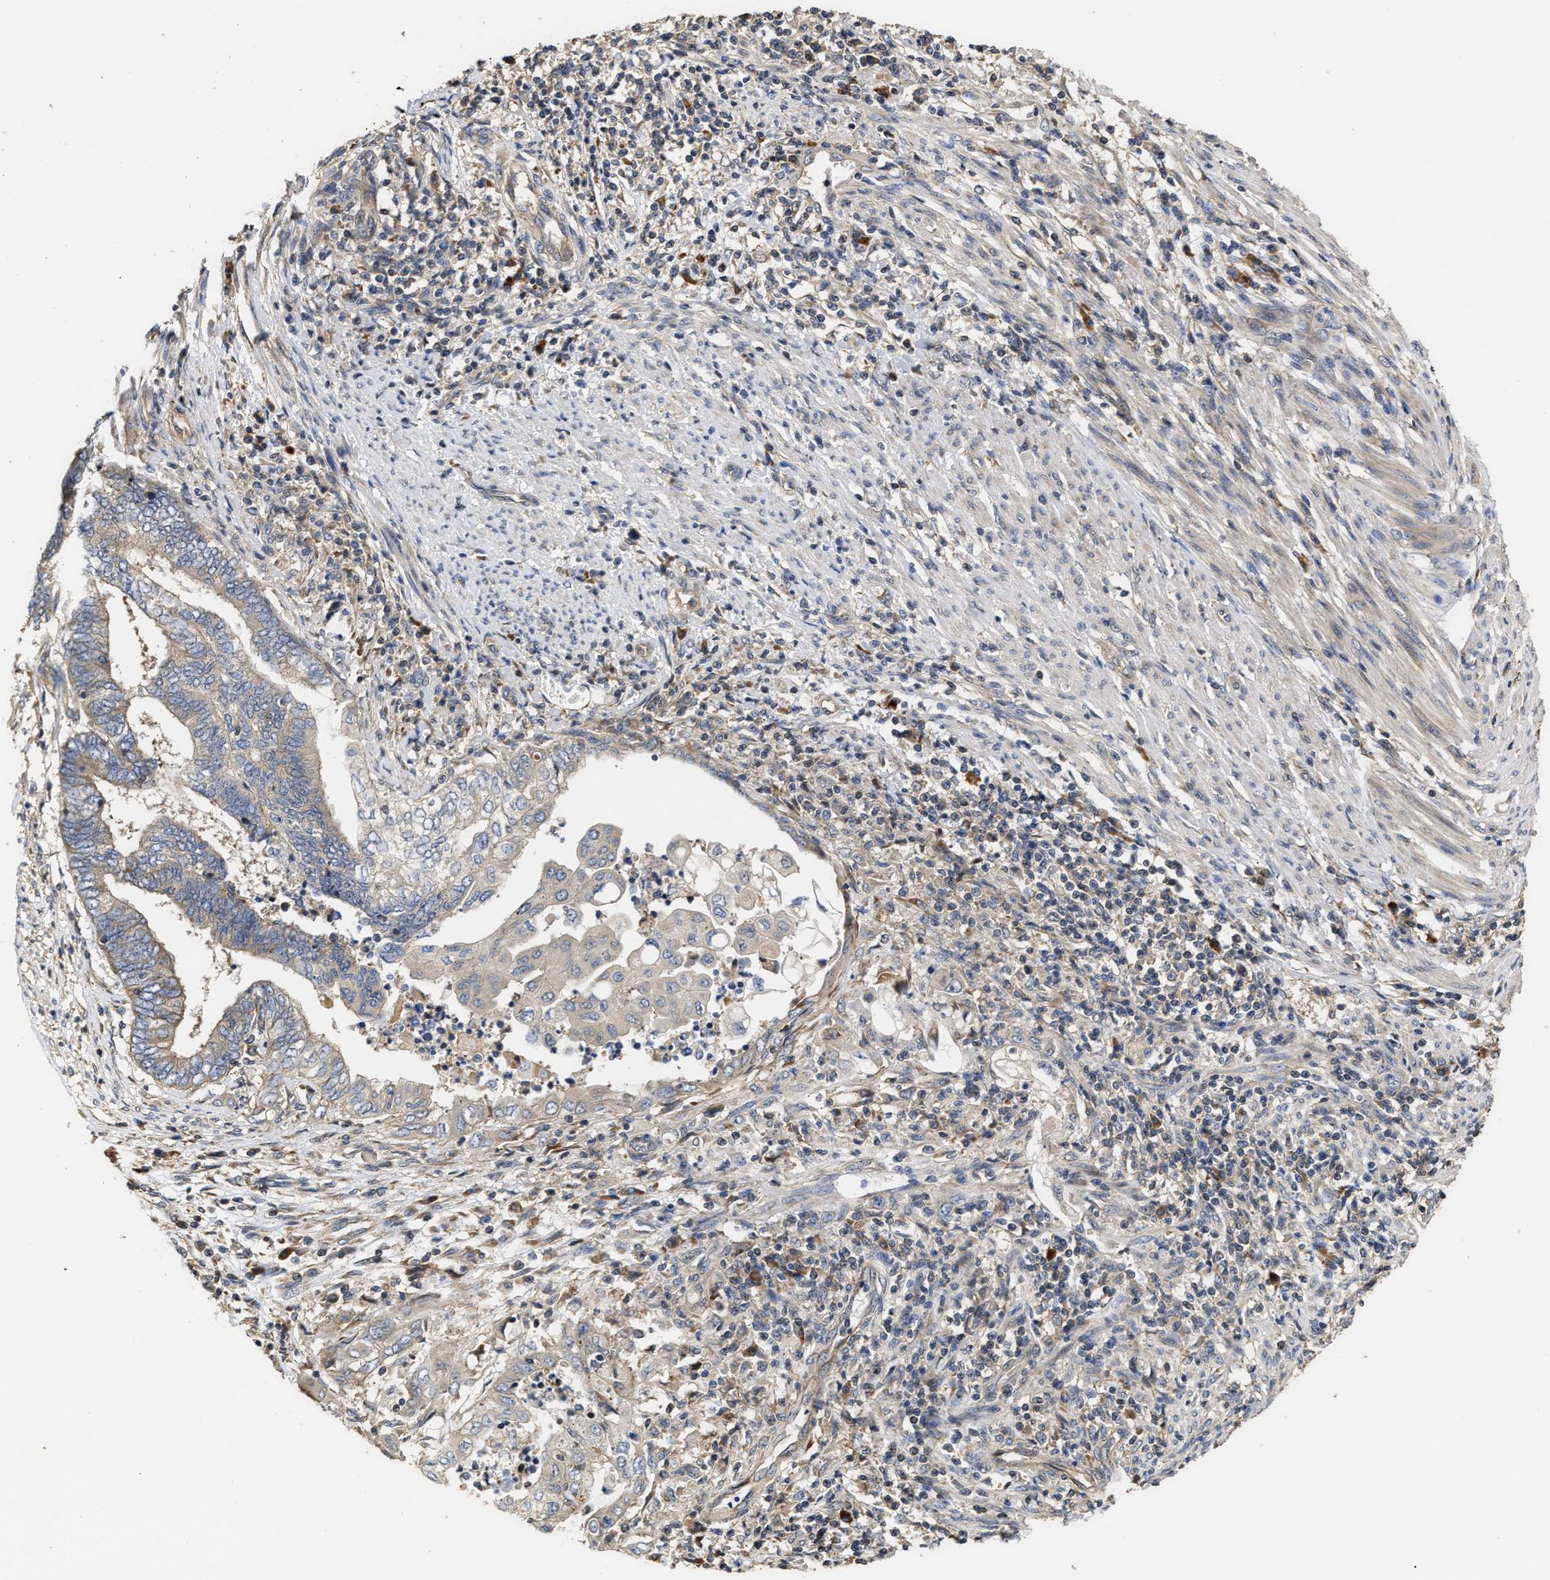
{"staining": {"intensity": "weak", "quantity": "<25%", "location": "cytoplasmic/membranous"}, "tissue": "endometrial cancer", "cell_type": "Tumor cells", "image_type": "cancer", "snomed": [{"axis": "morphology", "description": "Adenocarcinoma, NOS"}, {"axis": "topography", "description": "Uterus"}, {"axis": "topography", "description": "Endometrium"}], "caption": "Immunohistochemistry of endometrial cancer reveals no expression in tumor cells.", "gene": "CLIP2", "patient": {"sex": "female", "age": 70}}